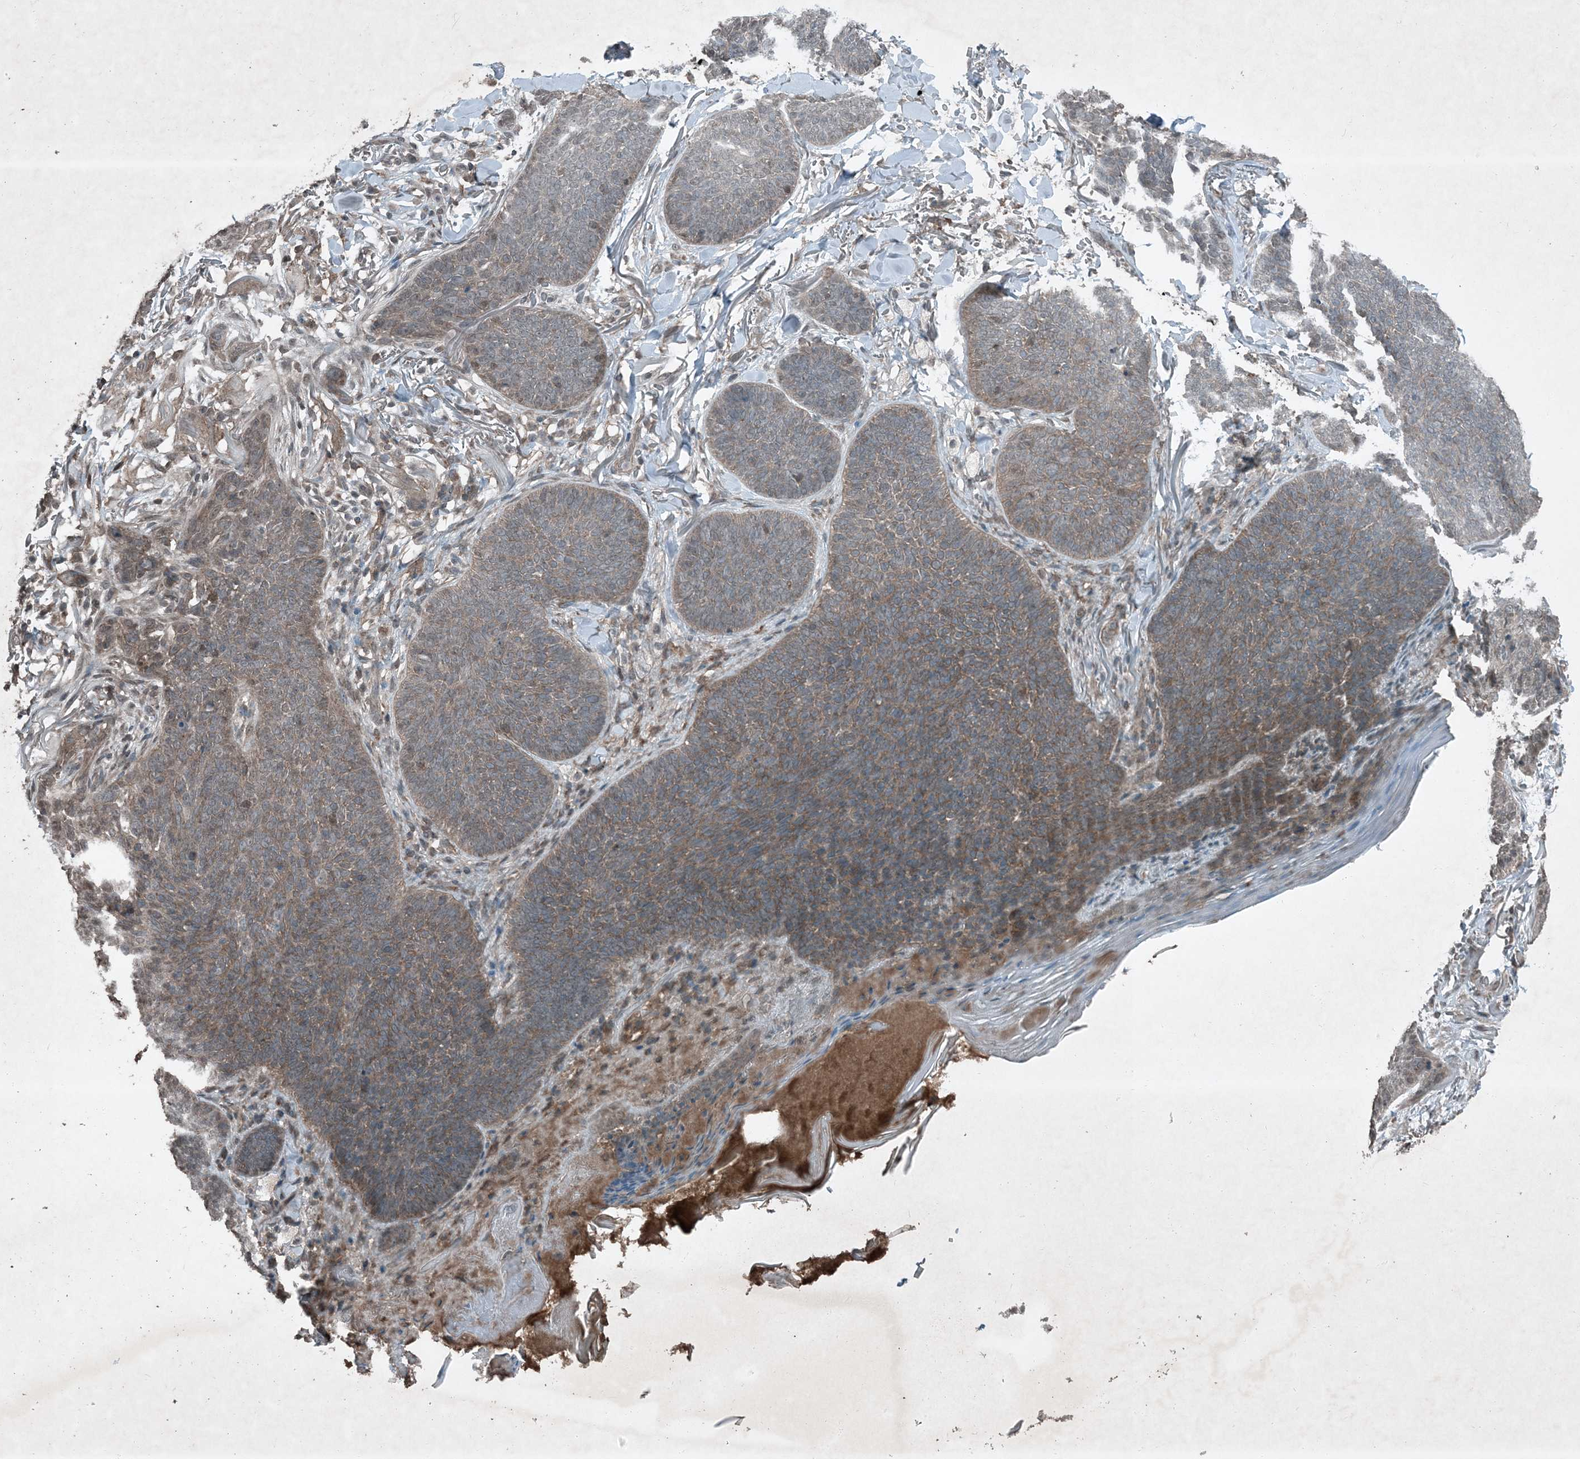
{"staining": {"intensity": "weak", "quantity": "25%-75%", "location": "cytoplasmic/membranous"}, "tissue": "skin cancer", "cell_type": "Tumor cells", "image_type": "cancer", "snomed": [{"axis": "morphology", "description": "Basal cell carcinoma"}, {"axis": "topography", "description": "Skin"}], "caption": "Basal cell carcinoma (skin) stained with a protein marker shows weak staining in tumor cells.", "gene": "MDN1", "patient": {"sex": "male", "age": 85}}